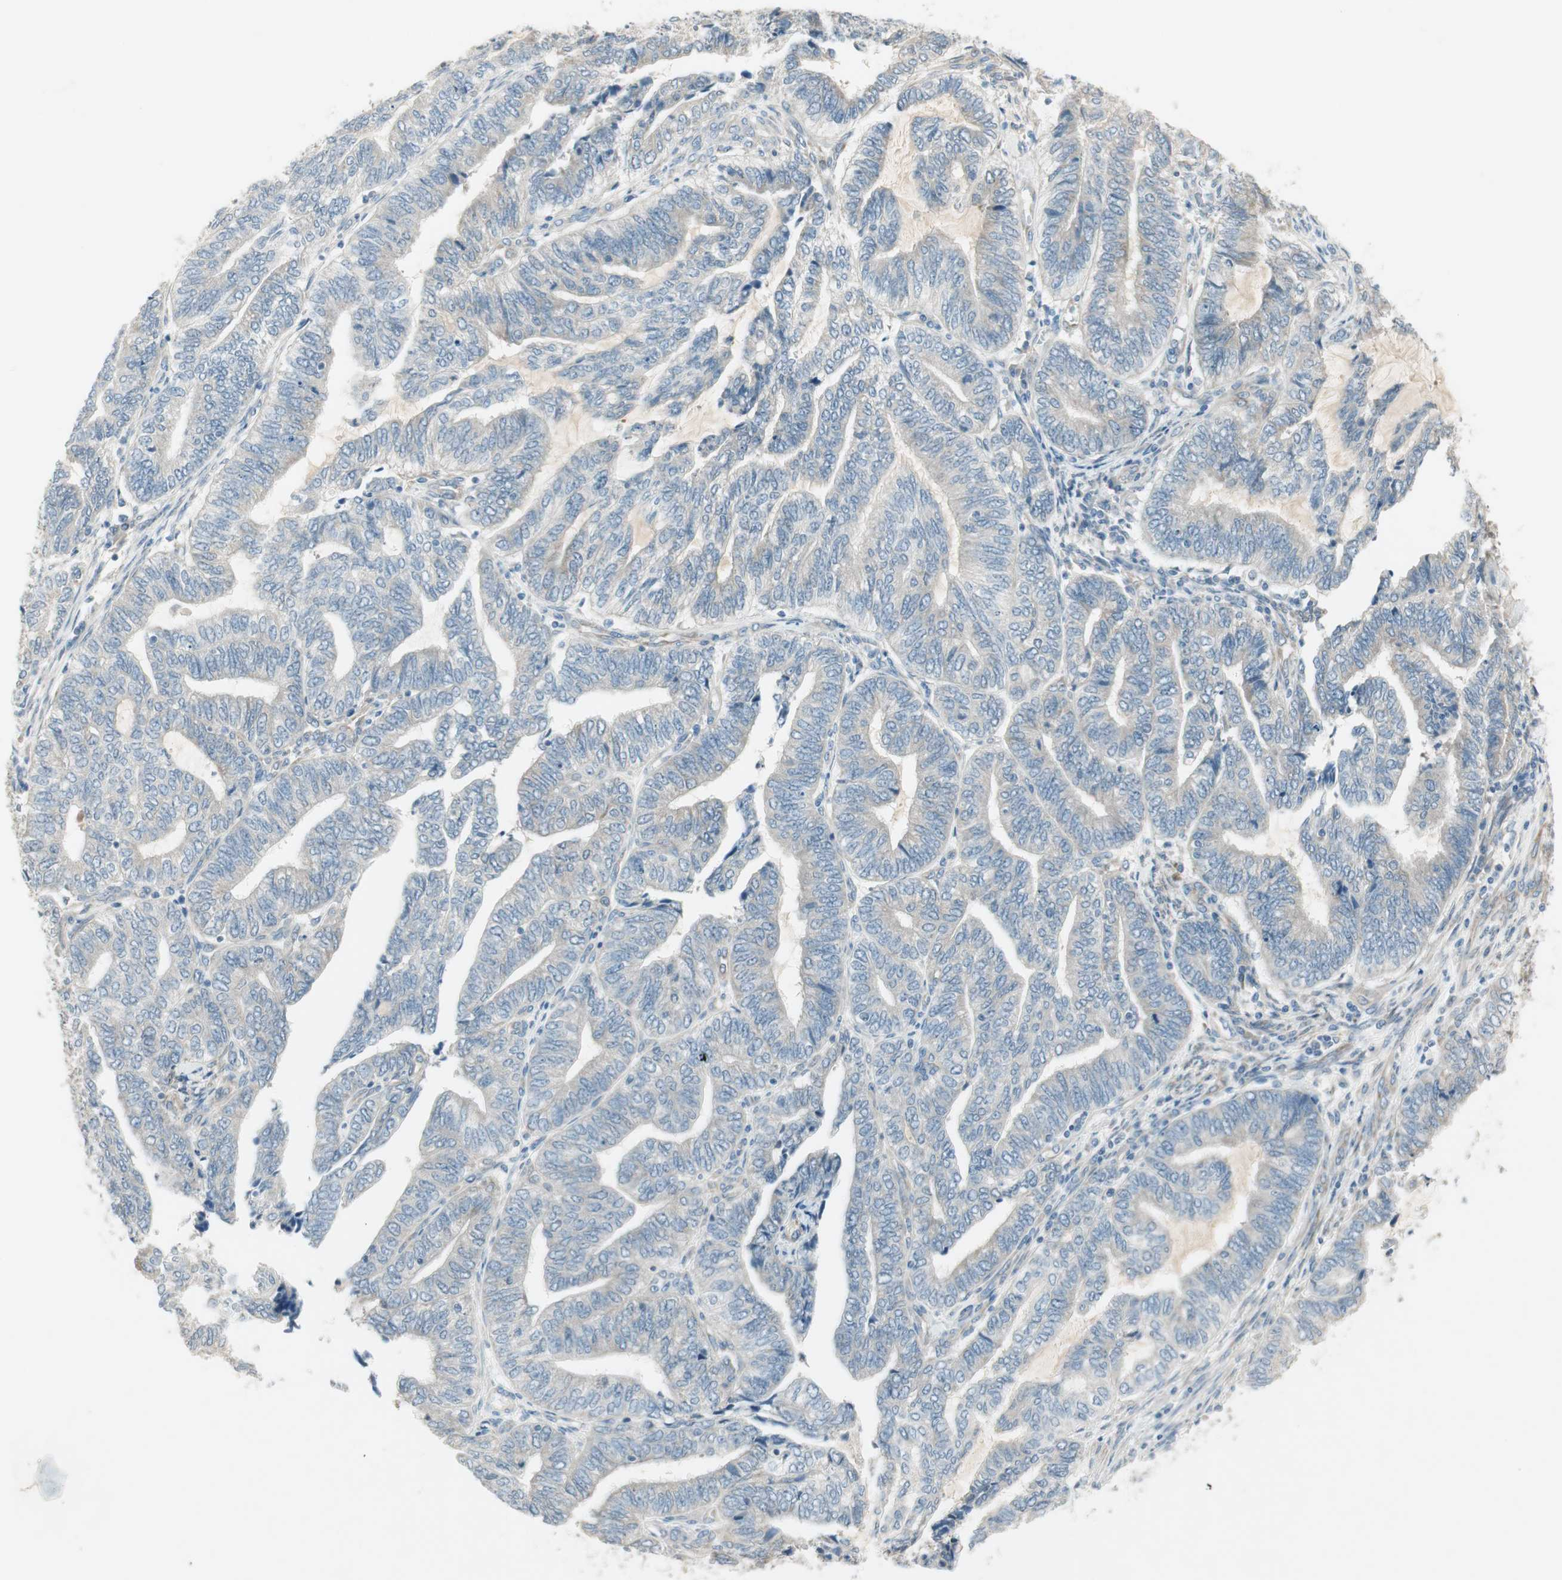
{"staining": {"intensity": "weak", "quantity": "<25%", "location": "cytoplasmic/membranous"}, "tissue": "endometrial cancer", "cell_type": "Tumor cells", "image_type": "cancer", "snomed": [{"axis": "morphology", "description": "Adenocarcinoma, NOS"}, {"axis": "topography", "description": "Uterus"}, {"axis": "topography", "description": "Endometrium"}], "caption": "Immunohistochemistry histopathology image of endometrial cancer stained for a protein (brown), which demonstrates no positivity in tumor cells.", "gene": "STON1-GTF2A1L", "patient": {"sex": "female", "age": 70}}